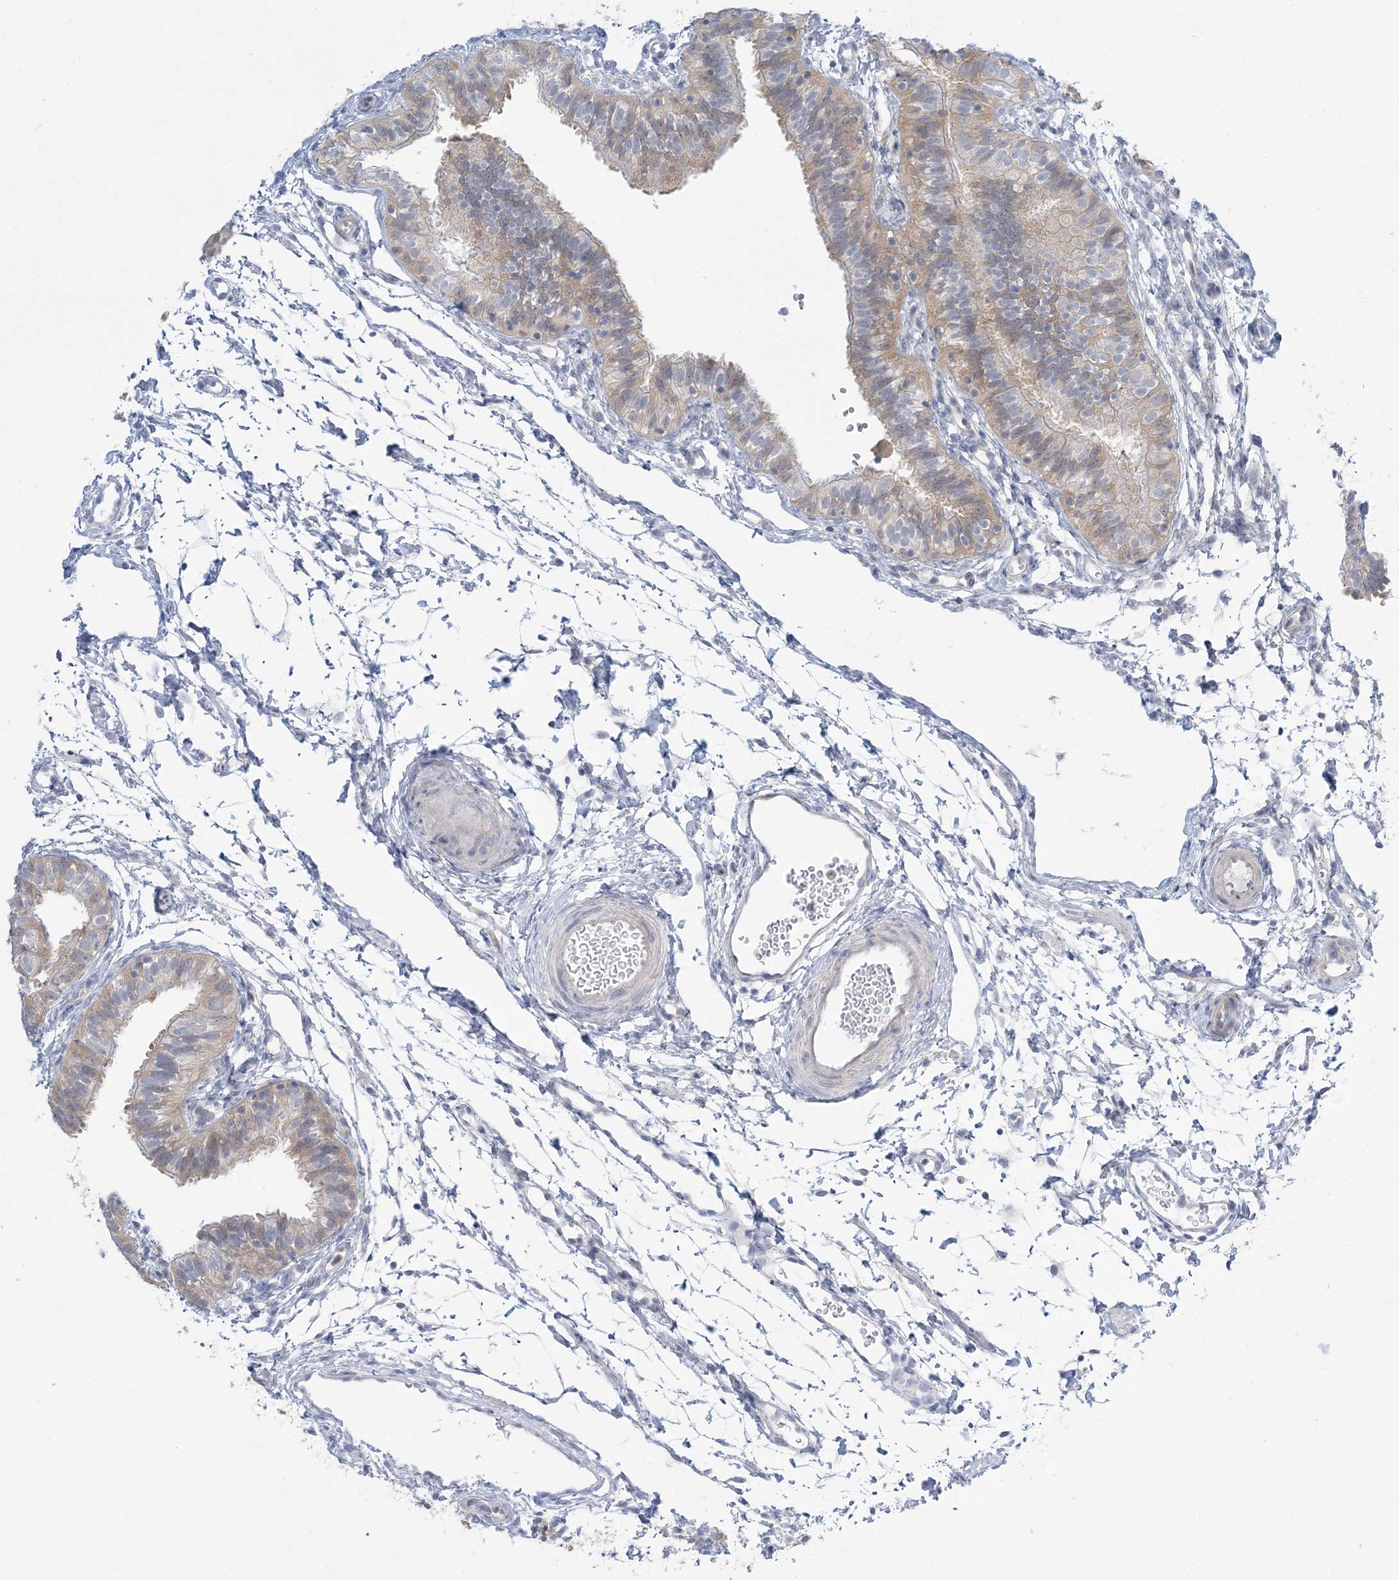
{"staining": {"intensity": "weak", "quantity": "25%-75%", "location": "cytoplasmic/membranous"}, "tissue": "fallopian tube", "cell_type": "Glandular cells", "image_type": "normal", "snomed": [{"axis": "morphology", "description": "Normal tissue, NOS"}, {"axis": "topography", "description": "Fallopian tube"}], "caption": "Protein expression analysis of normal fallopian tube shows weak cytoplasmic/membranous staining in about 25%-75% of glandular cells.", "gene": "THADA", "patient": {"sex": "female", "age": 35}}